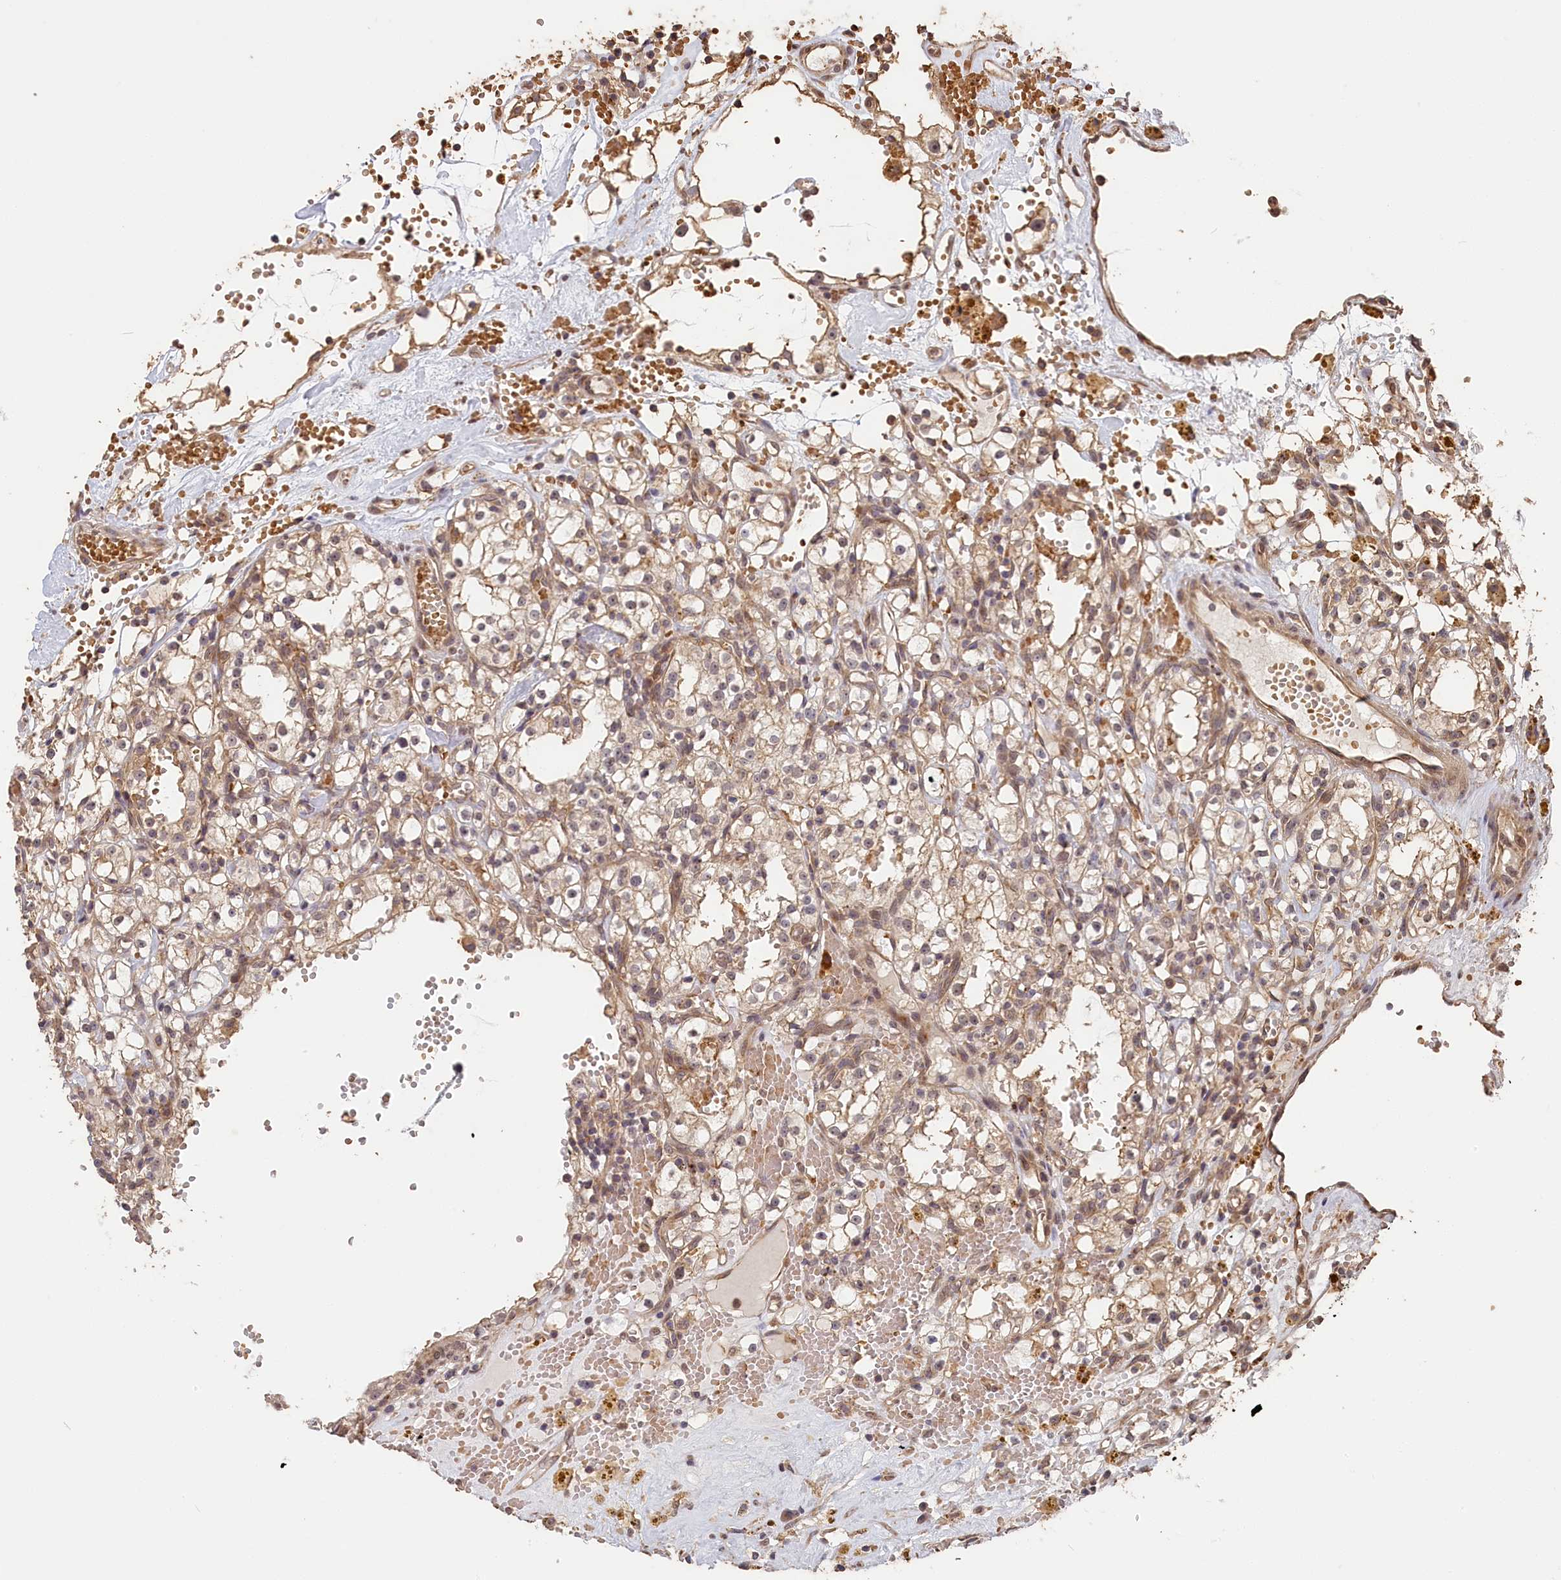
{"staining": {"intensity": "weak", "quantity": ">75%", "location": "cytoplasmic/membranous"}, "tissue": "renal cancer", "cell_type": "Tumor cells", "image_type": "cancer", "snomed": [{"axis": "morphology", "description": "Adenocarcinoma, NOS"}, {"axis": "topography", "description": "Kidney"}], "caption": "Tumor cells demonstrate weak cytoplasmic/membranous staining in about >75% of cells in renal adenocarcinoma.", "gene": "STX16", "patient": {"sex": "male", "age": 56}}